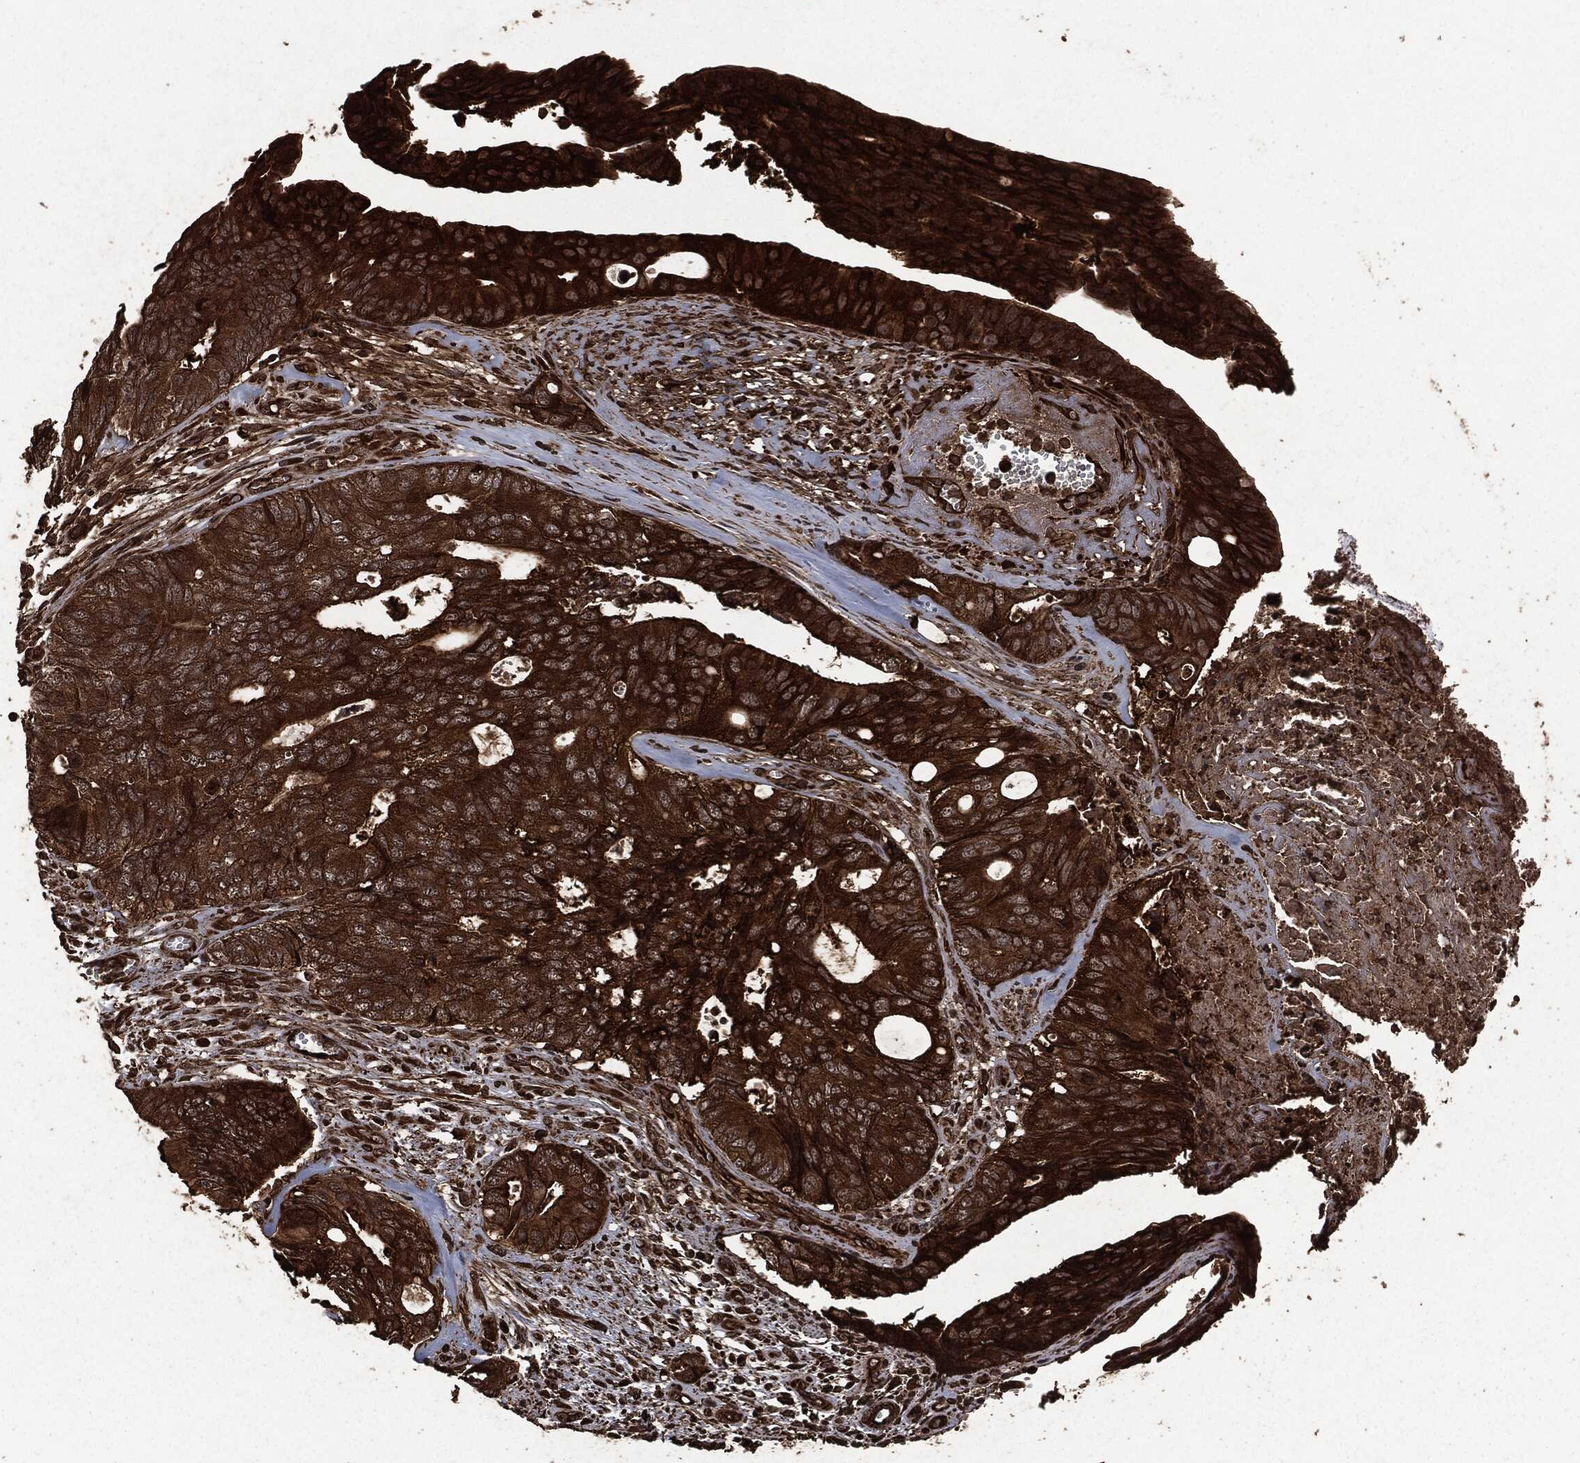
{"staining": {"intensity": "strong", "quantity": ">75%", "location": "cytoplasmic/membranous"}, "tissue": "colorectal cancer", "cell_type": "Tumor cells", "image_type": "cancer", "snomed": [{"axis": "morphology", "description": "Normal tissue, NOS"}, {"axis": "morphology", "description": "Adenocarcinoma, NOS"}, {"axis": "topography", "description": "Colon"}], "caption": "A high-resolution image shows IHC staining of colorectal adenocarcinoma, which demonstrates strong cytoplasmic/membranous staining in approximately >75% of tumor cells. Immunohistochemistry (ihc) stains the protein of interest in brown and the nuclei are stained blue.", "gene": "HRAS", "patient": {"sex": "male", "age": 65}}